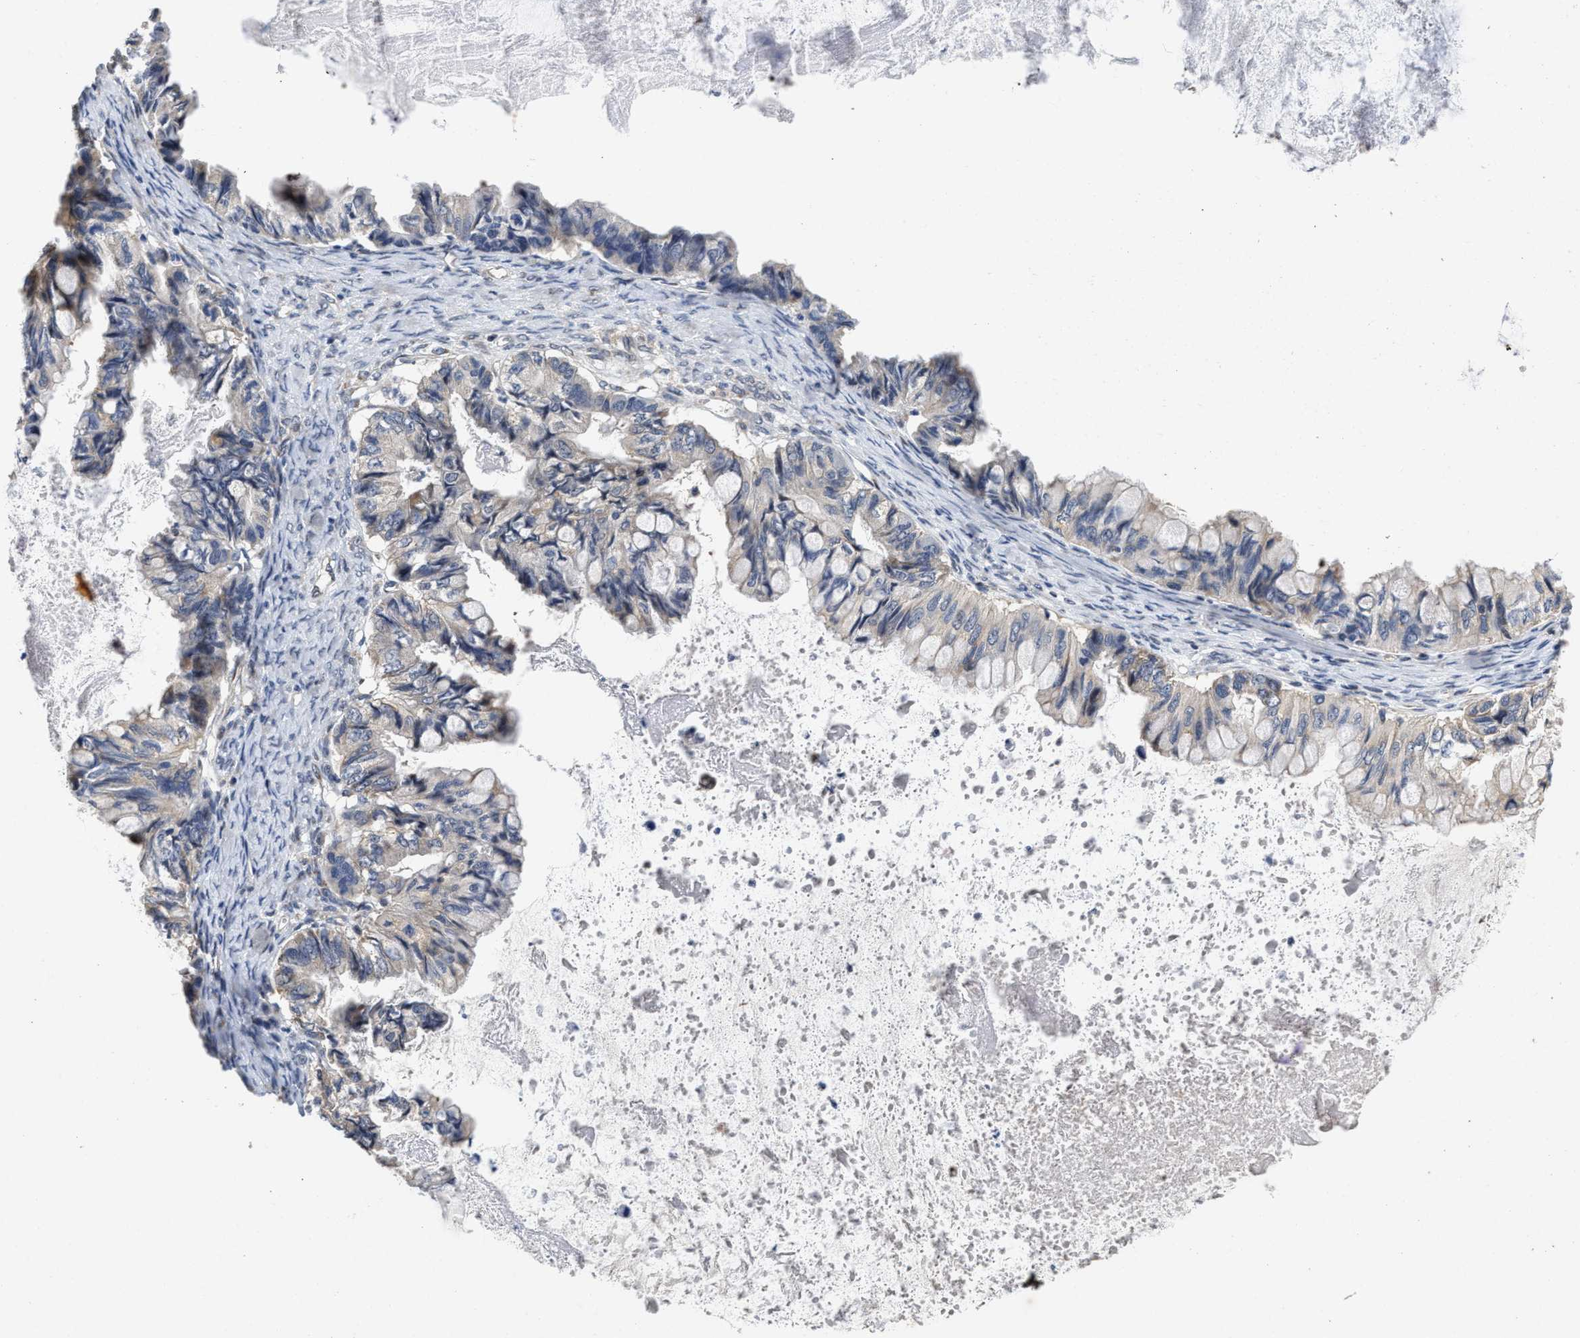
{"staining": {"intensity": "weak", "quantity": "25%-75%", "location": "cytoplasmic/membranous"}, "tissue": "ovarian cancer", "cell_type": "Tumor cells", "image_type": "cancer", "snomed": [{"axis": "morphology", "description": "Cystadenocarcinoma, mucinous, NOS"}, {"axis": "topography", "description": "Ovary"}], "caption": "A low amount of weak cytoplasmic/membranous positivity is appreciated in approximately 25%-75% of tumor cells in ovarian mucinous cystadenocarcinoma tissue.", "gene": "SCYL2", "patient": {"sex": "female", "age": 80}}